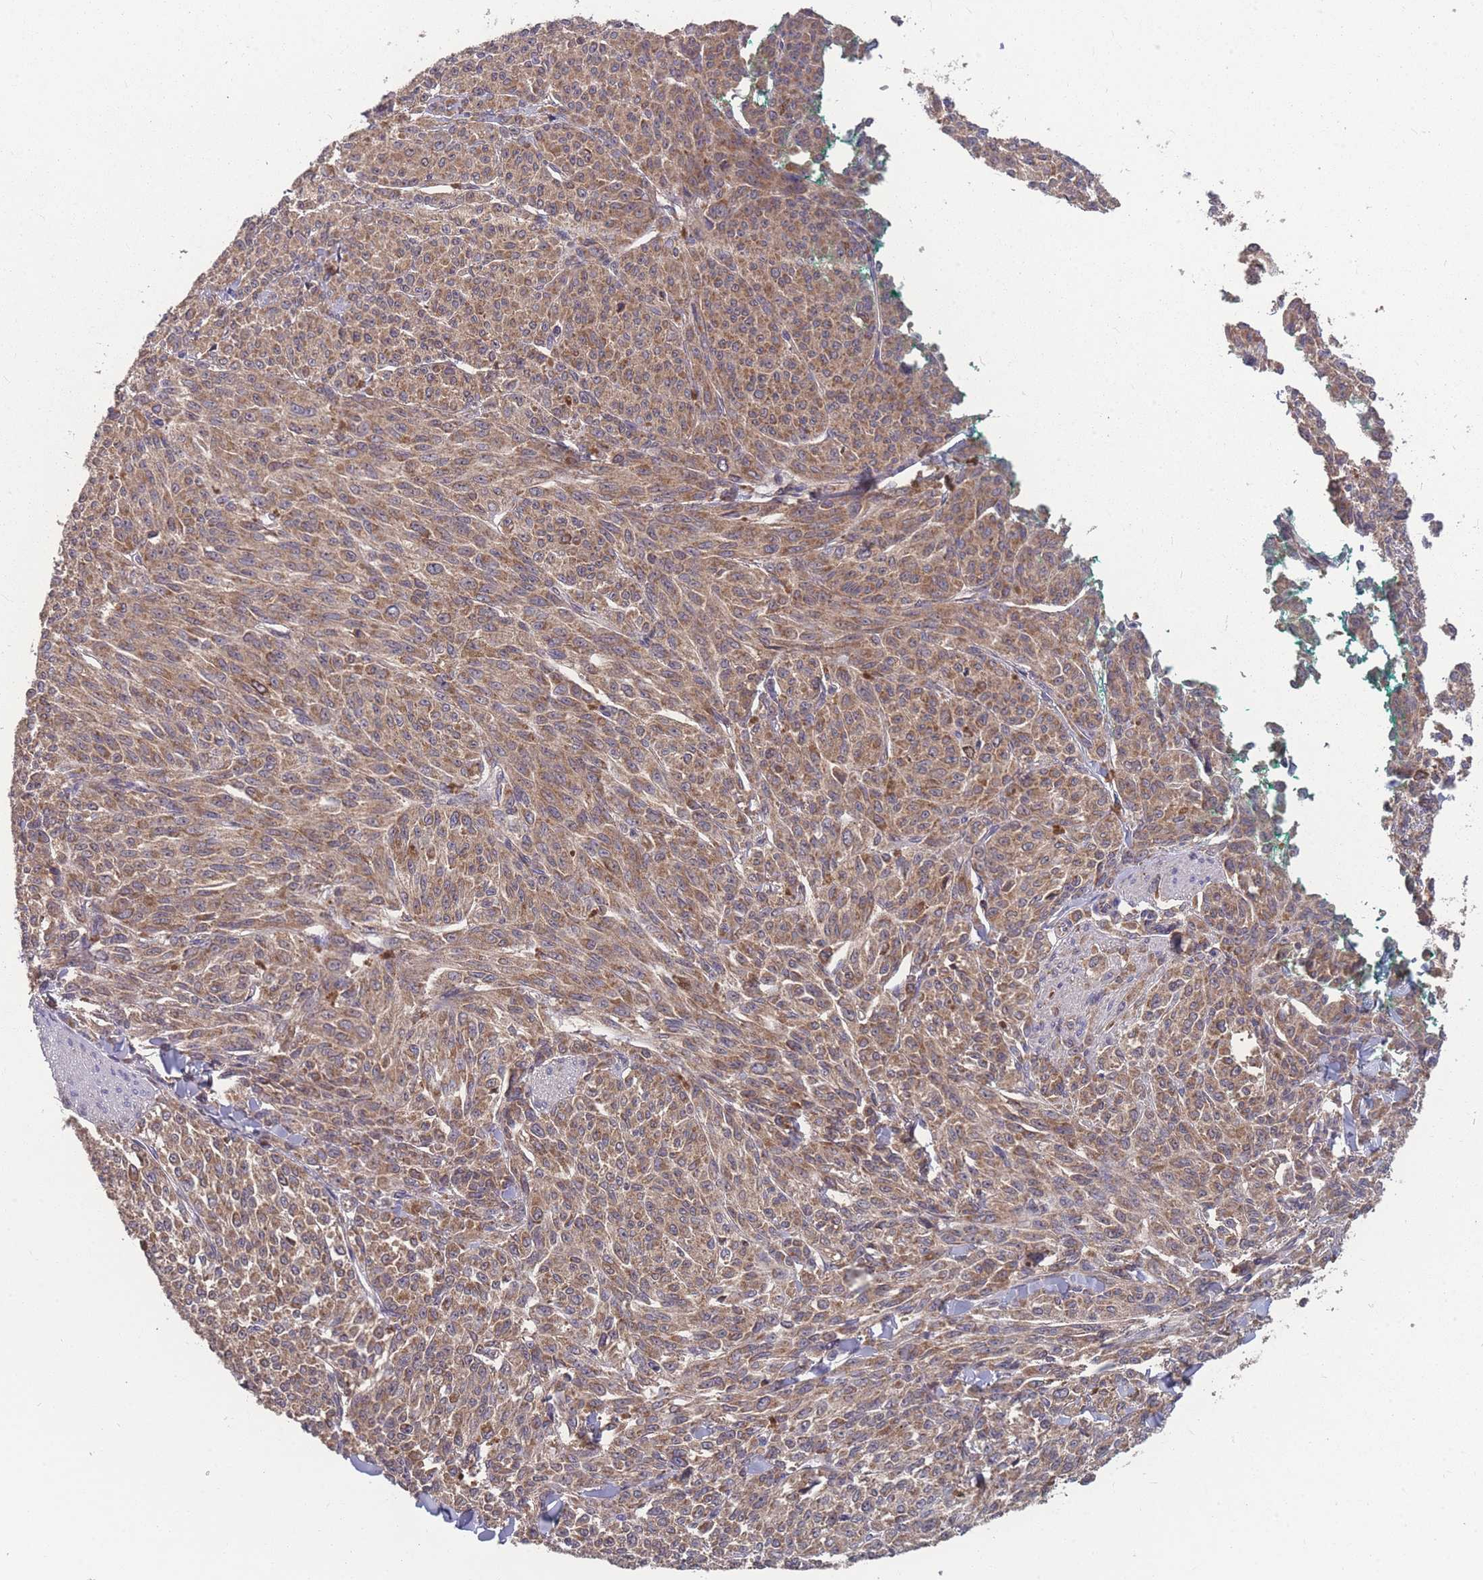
{"staining": {"intensity": "moderate", "quantity": ">75%", "location": "cytoplasmic/membranous"}, "tissue": "melanoma", "cell_type": "Tumor cells", "image_type": "cancer", "snomed": [{"axis": "morphology", "description": "Malignant melanoma, NOS"}, {"axis": "topography", "description": "Skin"}], "caption": "Protein staining of malignant melanoma tissue shows moderate cytoplasmic/membranous positivity in approximately >75% of tumor cells. The staining was performed using DAB, with brown indicating positive protein expression. Nuclei are stained blue with hematoxylin.", "gene": "SLC35B4", "patient": {"sex": "female", "age": 52}}